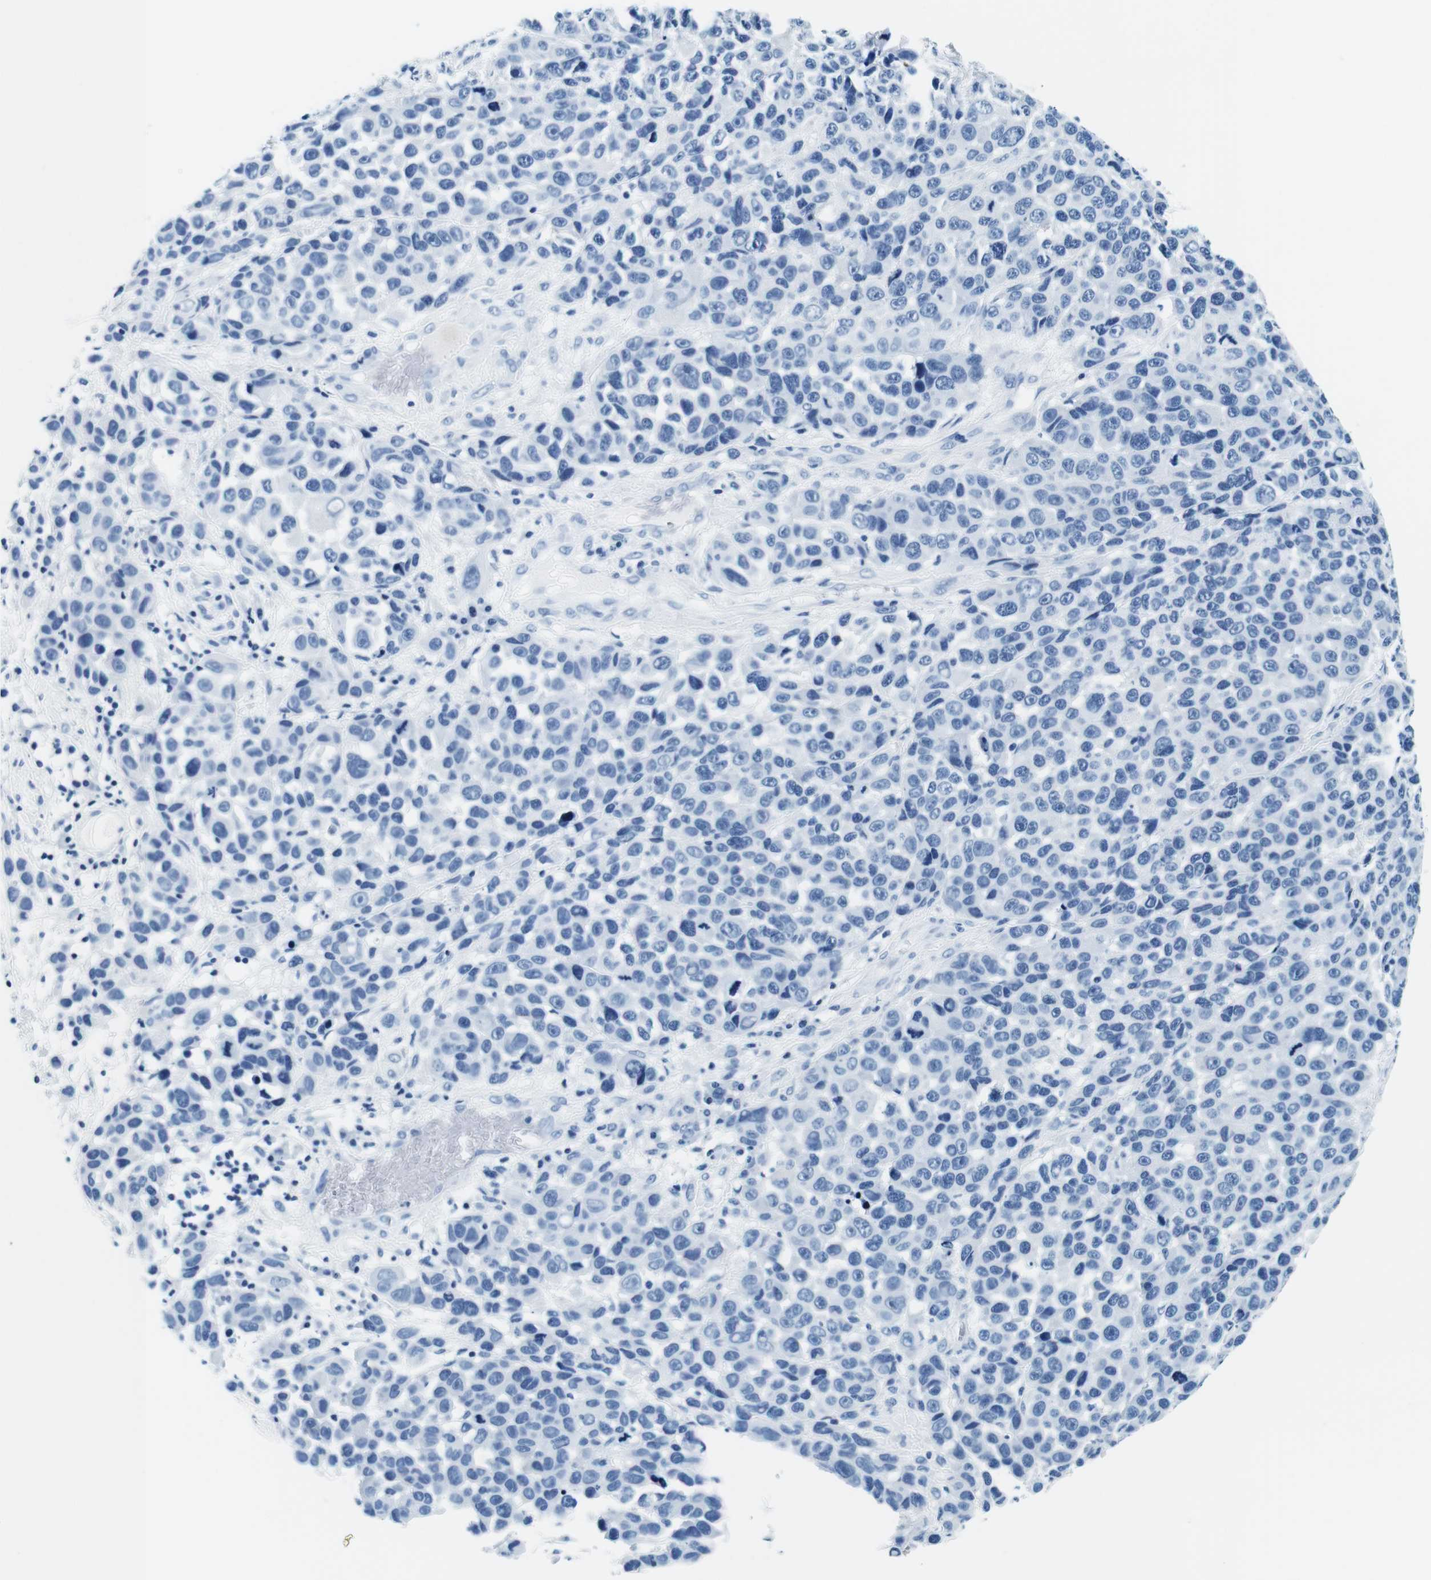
{"staining": {"intensity": "negative", "quantity": "none", "location": "none"}, "tissue": "melanoma", "cell_type": "Tumor cells", "image_type": "cancer", "snomed": [{"axis": "morphology", "description": "Malignant melanoma, NOS"}, {"axis": "topography", "description": "Skin"}], "caption": "IHC image of neoplastic tissue: human malignant melanoma stained with DAB (3,3'-diaminobenzidine) reveals no significant protein positivity in tumor cells. Brightfield microscopy of IHC stained with DAB (brown) and hematoxylin (blue), captured at high magnification.", "gene": "ELANE", "patient": {"sex": "male", "age": 53}}